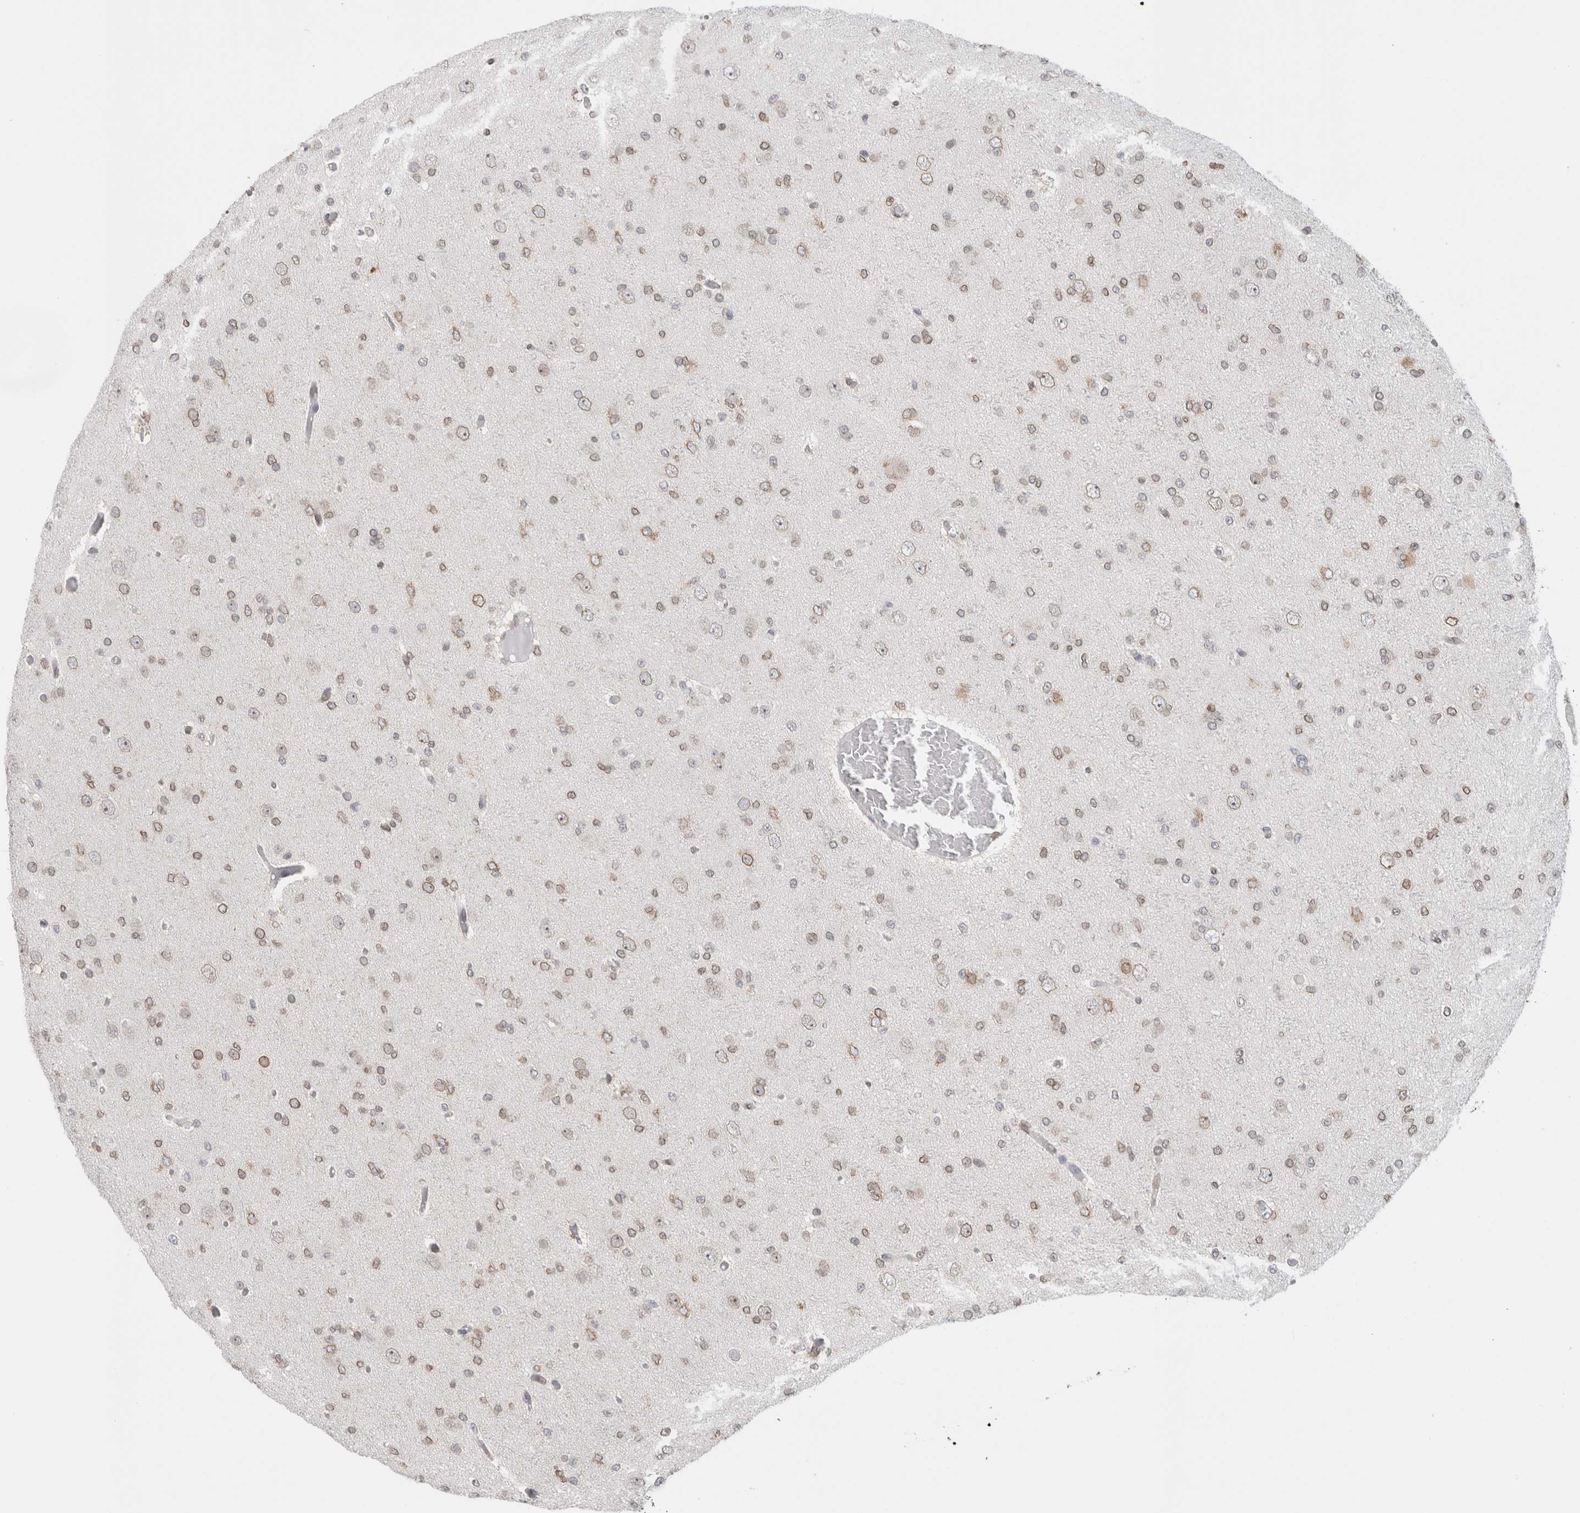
{"staining": {"intensity": "weak", "quantity": "25%-75%", "location": "cytoplasmic/membranous,nuclear"}, "tissue": "glioma", "cell_type": "Tumor cells", "image_type": "cancer", "snomed": [{"axis": "morphology", "description": "Glioma, malignant, Low grade"}, {"axis": "topography", "description": "Brain"}], "caption": "A high-resolution histopathology image shows immunohistochemistry (IHC) staining of malignant glioma (low-grade), which reveals weak cytoplasmic/membranous and nuclear staining in approximately 25%-75% of tumor cells.", "gene": "RBMX2", "patient": {"sex": "female", "age": 22}}